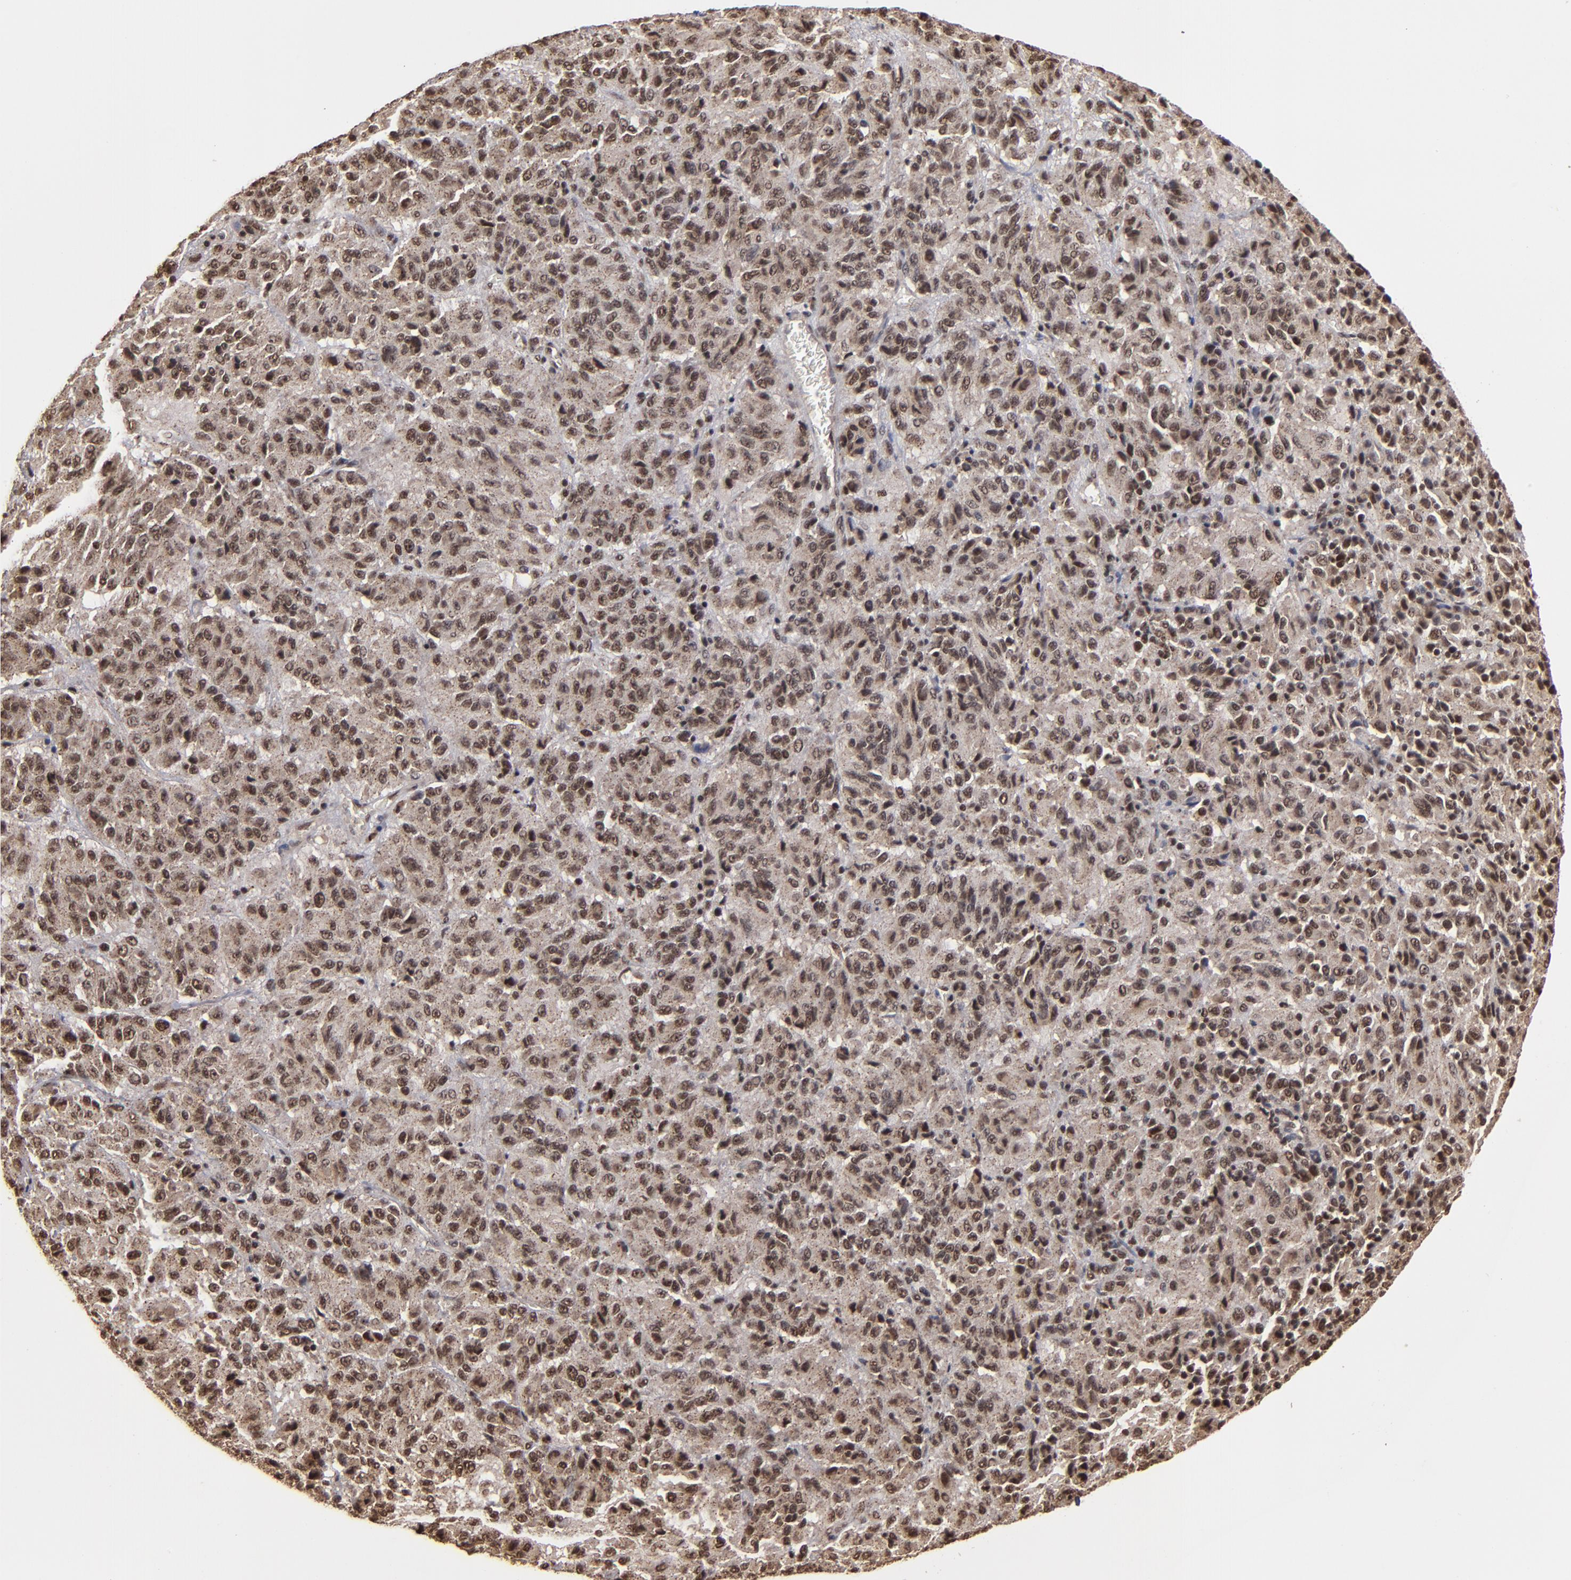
{"staining": {"intensity": "moderate", "quantity": ">75%", "location": "cytoplasmic/membranous,nuclear"}, "tissue": "melanoma", "cell_type": "Tumor cells", "image_type": "cancer", "snomed": [{"axis": "morphology", "description": "Malignant melanoma, Metastatic site"}, {"axis": "topography", "description": "Lung"}], "caption": "Immunohistochemical staining of malignant melanoma (metastatic site) demonstrates moderate cytoplasmic/membranous and nuclear protein positivity in approximately >75% of tumor cells.", "gene": "SNW1", "patient": {"sex": "male", "age": 64}}